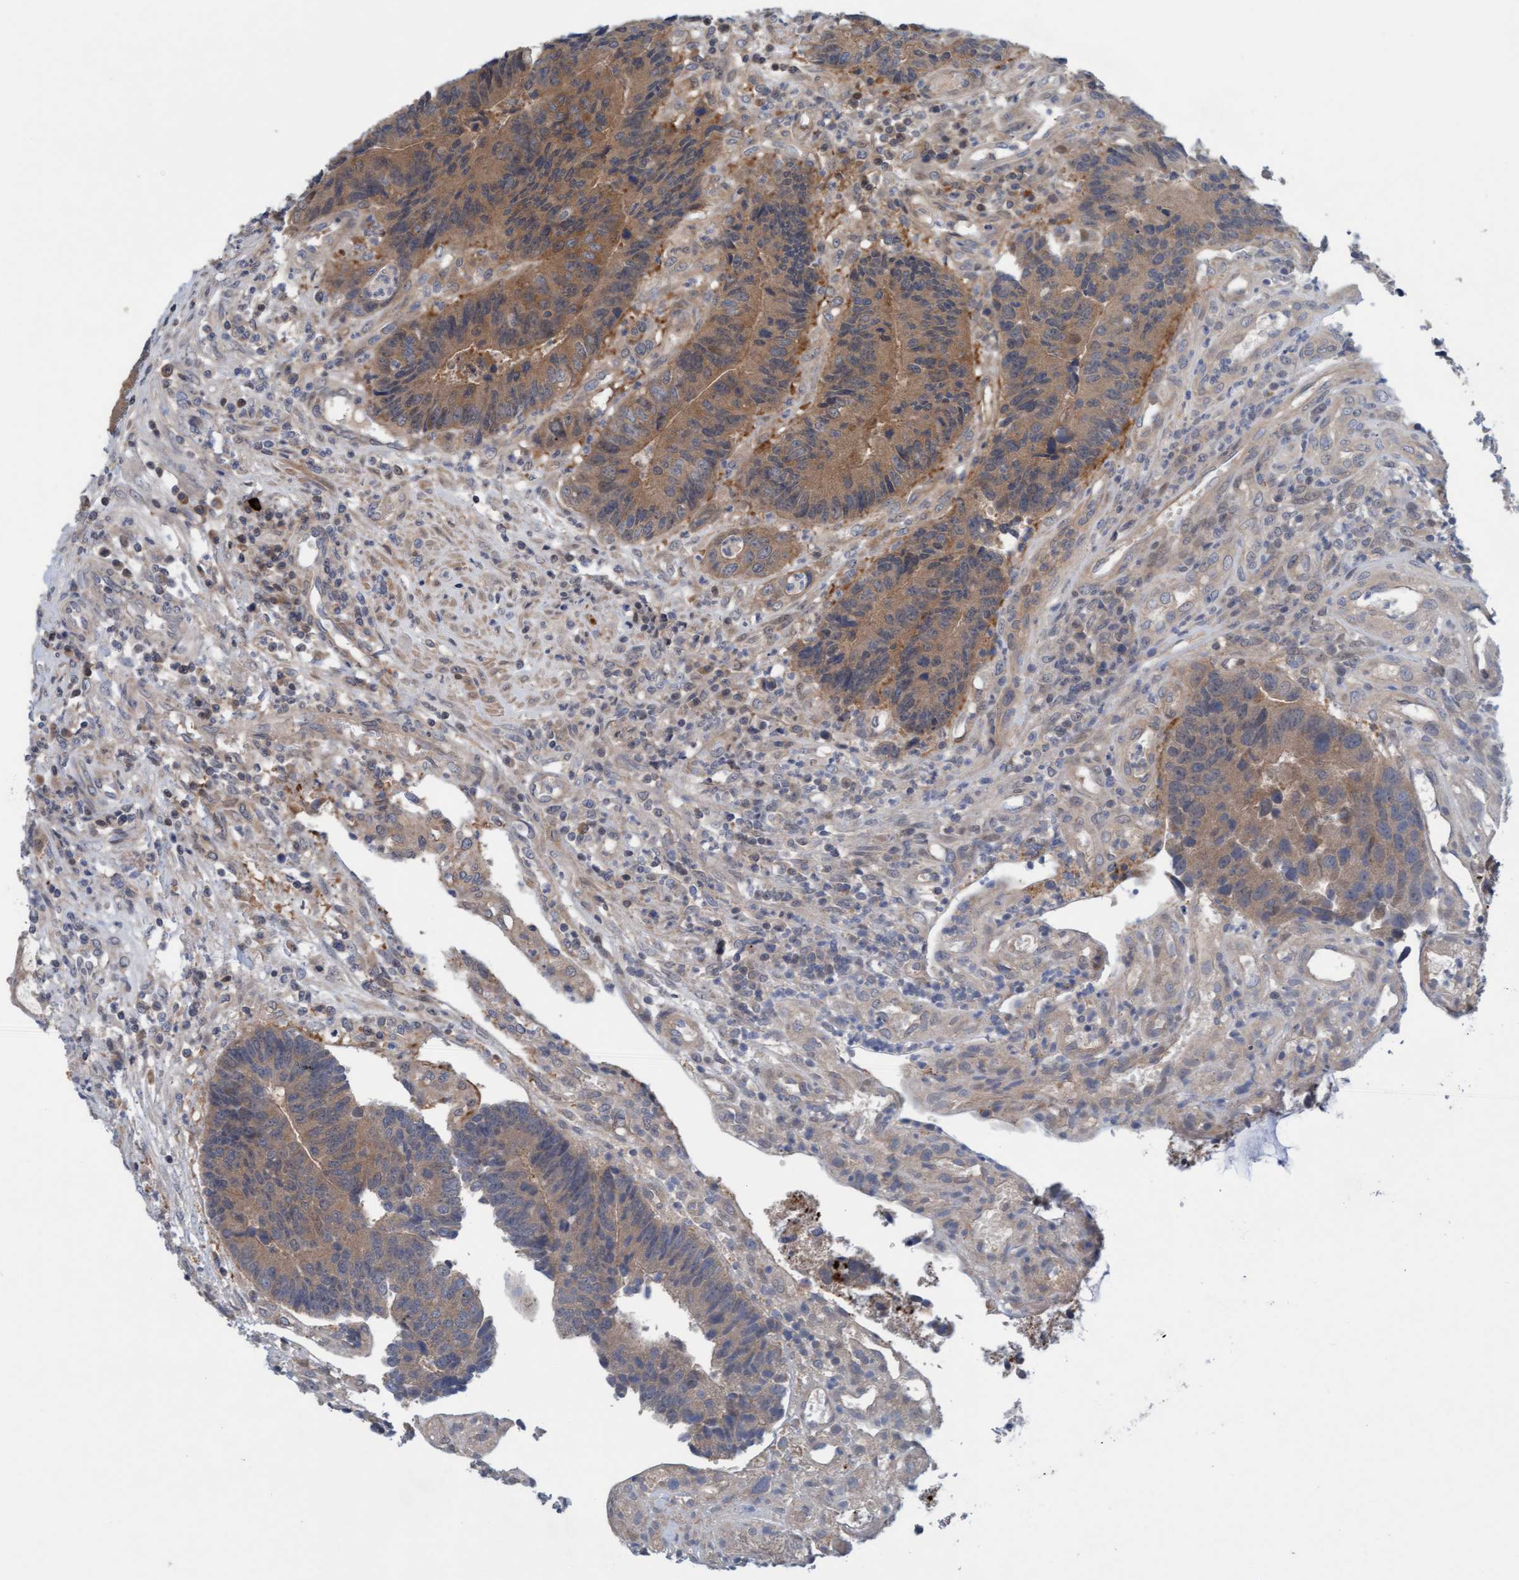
{"staining": {"intensity": "moderate", "quantity": ">75%", "location": "cytoplasmic/membranous"}, "tissue": "colorectal cancer", "cell_type": "Tumor cells", "image_type": "cancer", "snomed": [{"axis": "morphology", "description": "Adenocarcinoma, NOS"}, {"axis": "topography", "description": "Rectum"}], "caption": "The image reveals immunohistochemical staining of colorectal cancer (adenocarcinoma). There is moderate cytoplasmic/membranous positivity is appreciated in approximately >75% of tumor cells. (Brightfield microscopy of DAB IHC at high magnification).", "gene": "KLHL25", "patient": {"sex": "male", "age": 84}}